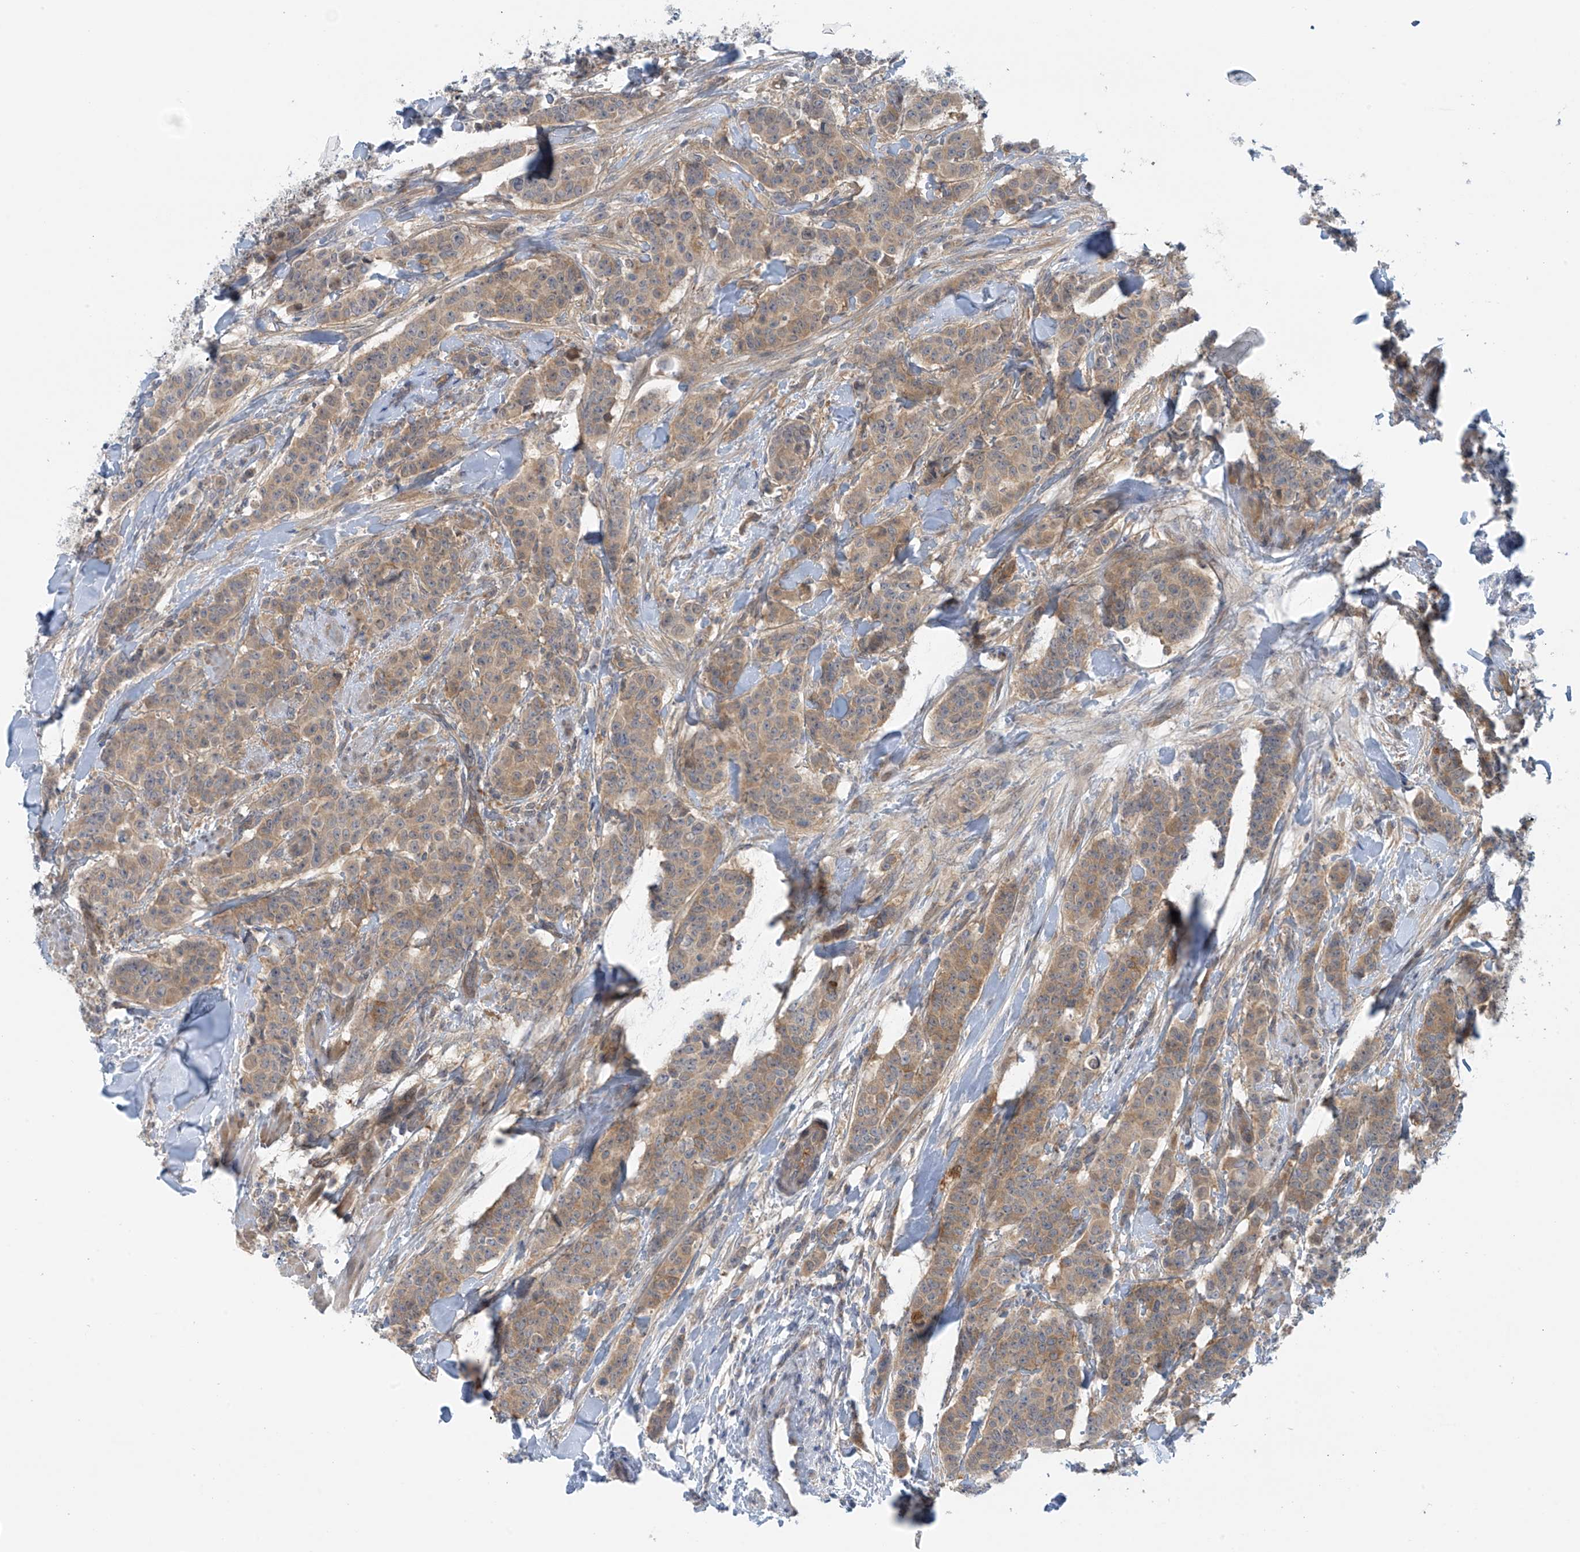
{"staining": {"intensity": "moderate", "quantity": ">75%", "location": "cytoplasmic/membranous"}, "tissue": "breast cancer", "cell_type": "Tumor cells", "image_type": "cancer", "snomed": [{"axis": "morphology", "description": "Duct carcinoma"}, {"axis": "topography", "description": "Breast"}], "caption": "DAB (3,3'-diaminobenzidine) immunohistochemical staining of breast intraductal carcinoma demonstrates moderate cytoplasmic/membranous protein staining in approximately >75% of tumor cells.", "gene": "FSD1L", "patient": {"sex": "female", "age": 40}}